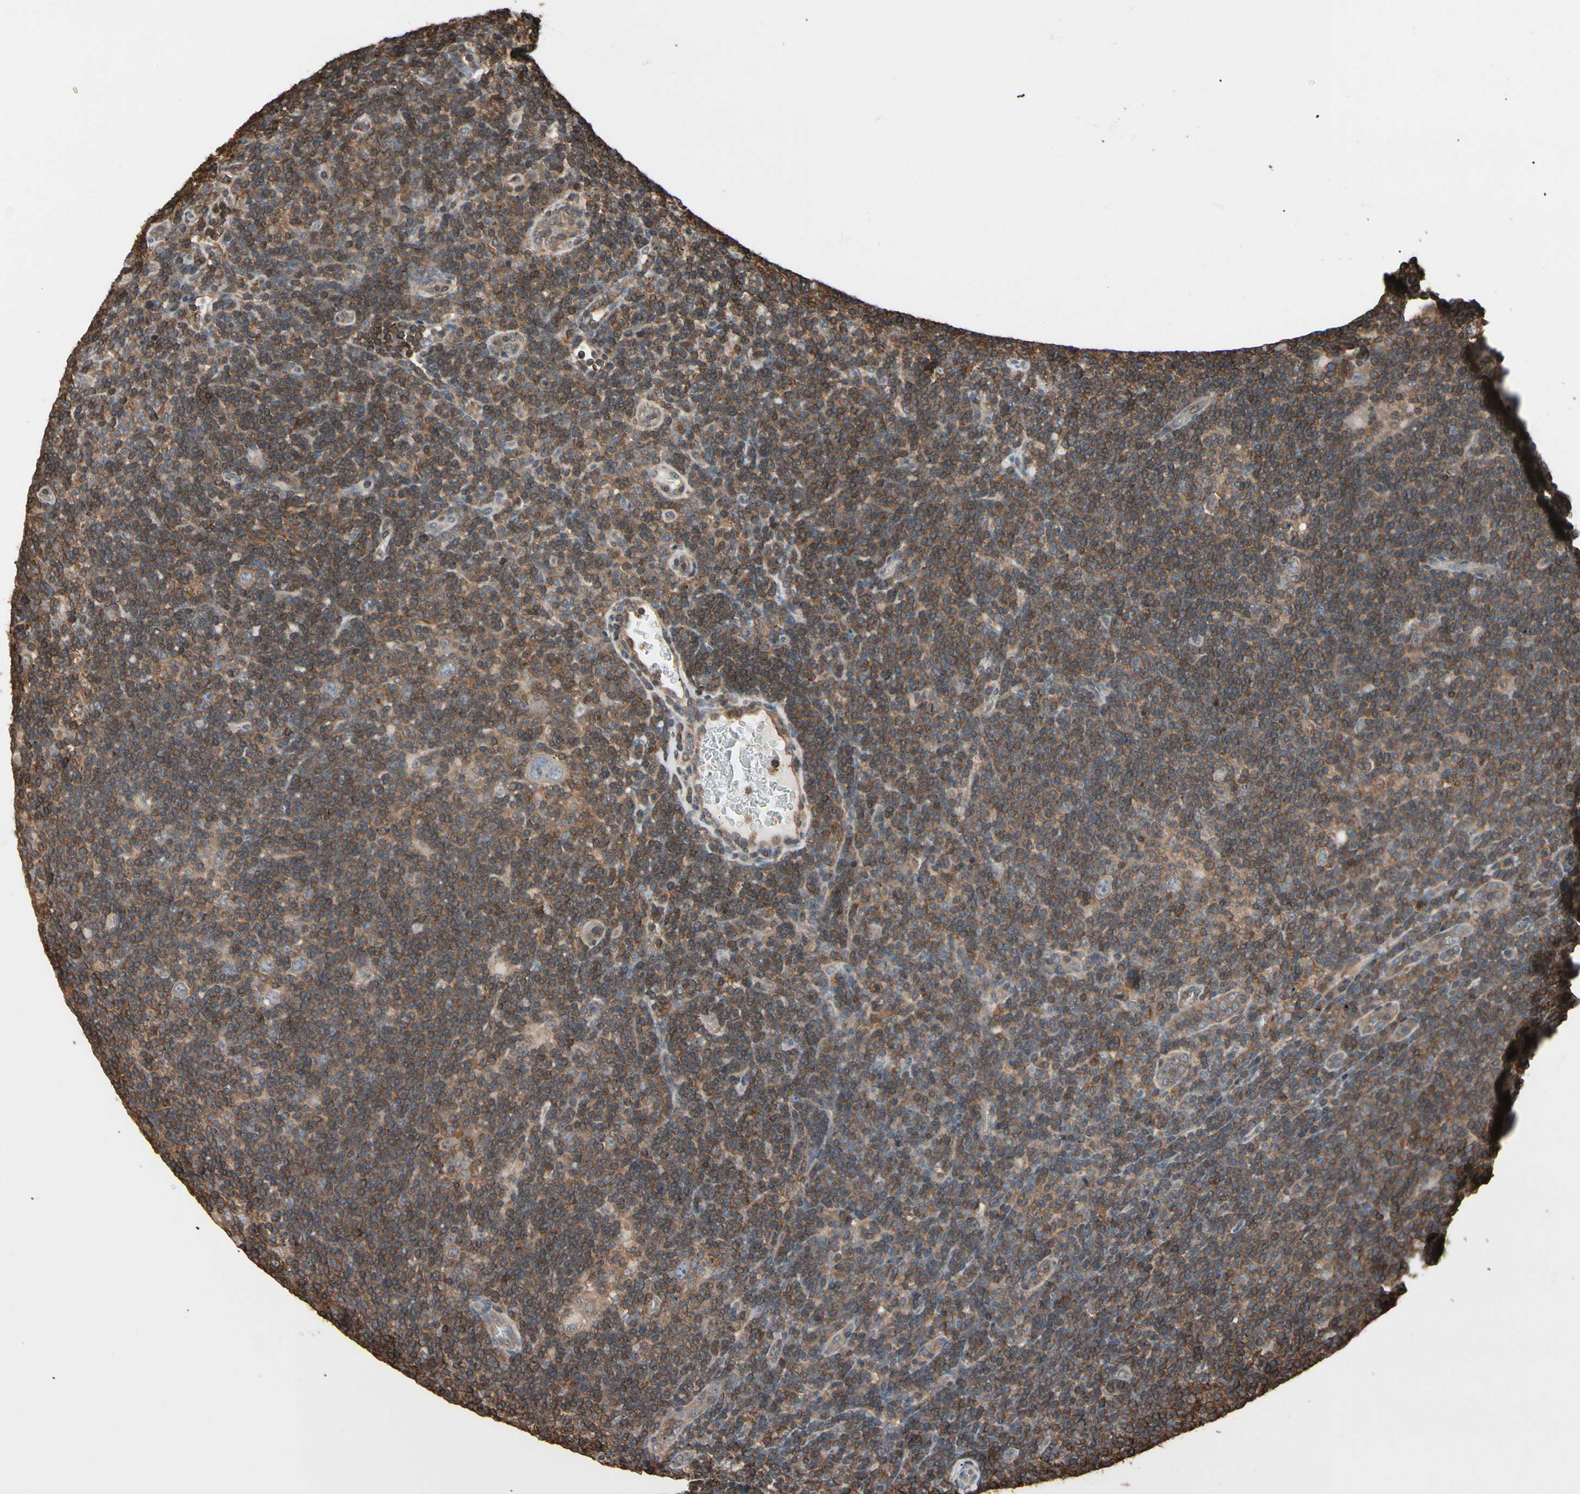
{"staining": {"intensity": "weak", "quantity": "25%-75%", "location": "cytoplasmic/membranous"}, "tissue": "lymphoma", "cell_type": "Tumor cells", "image_type": "cancer", "snomed": [{"axis": "morphology", "description": "Hodgkin's disease, NOS"}, {"axis": "topography", "description": "Lymph node"}], "caption": "There is low levels of weak cytoplasmic/membranous expression in tumor cells of Hodgkin's disease, as demonstrated by immunohistochemical staining (brown color).", "gene": "MAPK13", "patient": {"sex": "female", "age": 57}}